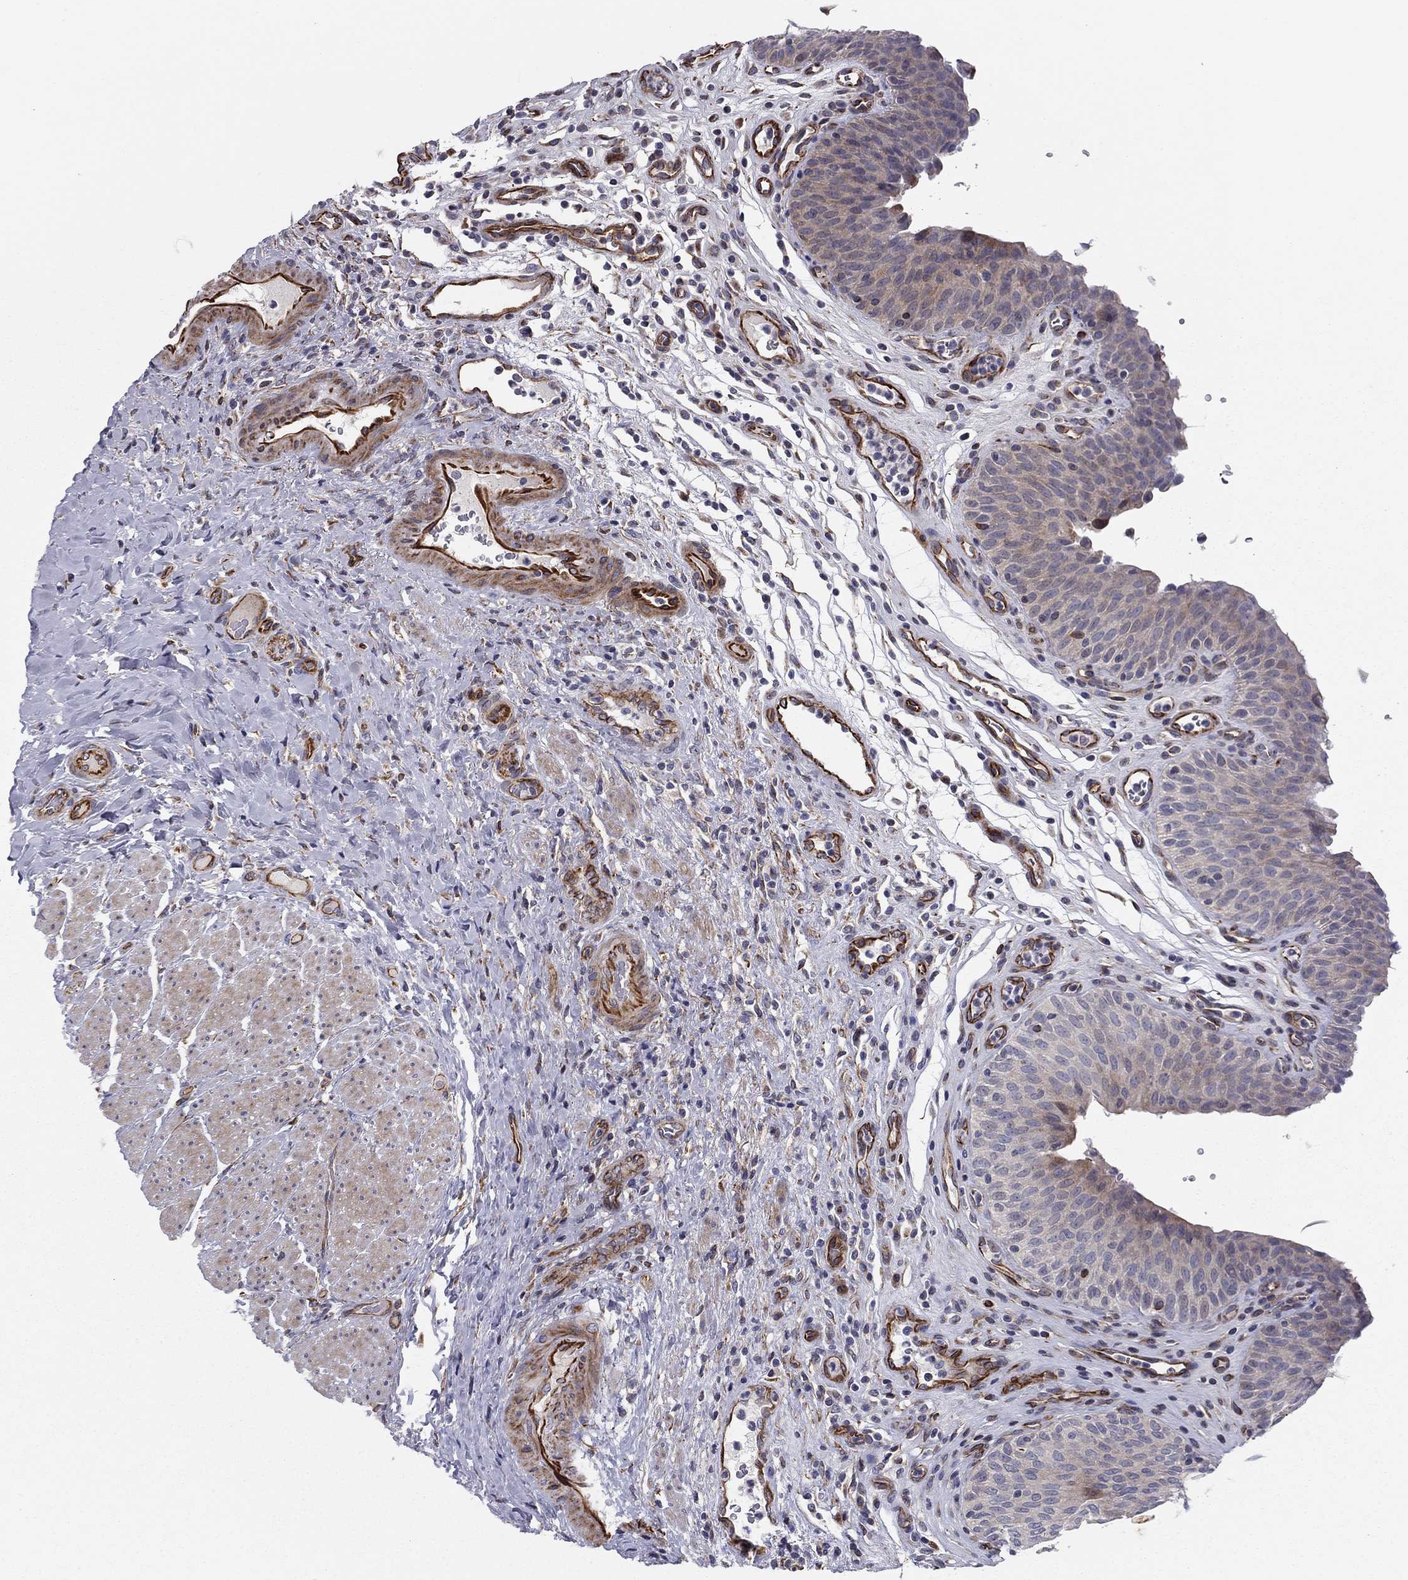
{"staining": {"intensity": "weak", "quantity": "<25%", "location": "cytoplasmic/membranous"}, "tissue": "urinary bladder", "cell_type": "Urothelial cells", "image_type": "normal", "snomed": [{"axis": "morphology", "description": "Normal tissue, NOS"}, {"axis": "topography", "description": "Urinary bladder"}], "caption": "This is an IHC image of normal urinary bladder. There is no positivity in urothelial cells.", "gene": "CLSTN1", "patient": {"sex": "male", "age": 66}}